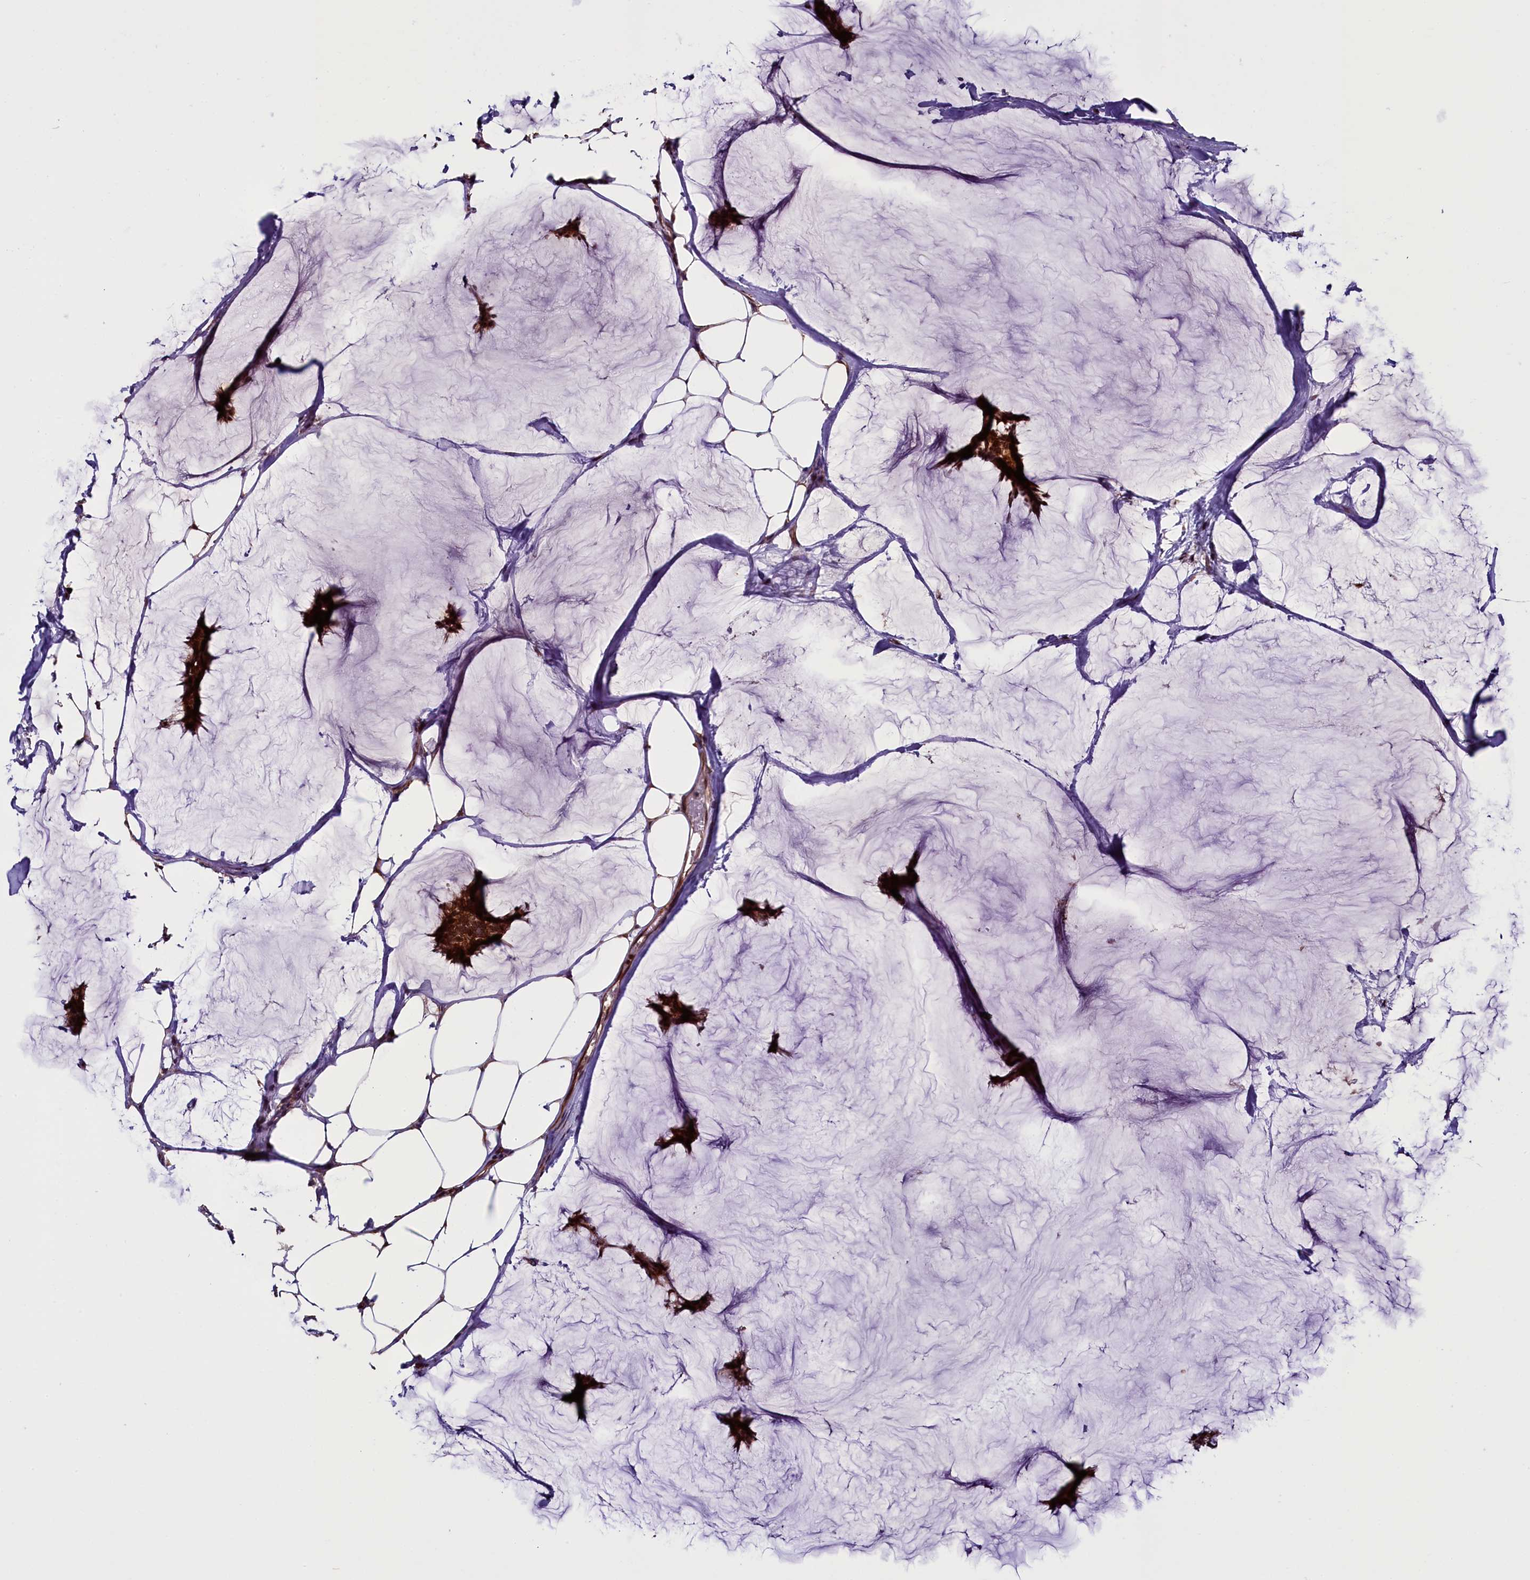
{"staining": {"intensity": "strong", "quantity": ">75%", "location": "cytoplasmic/membranous,nuclear"}, "tissue": "breast cancer", "cell_type": "Tumor cells", "image_type": "cancer", "snomed": [{"axis": "morphology", "description": "Duct carcinoma"}, {"axis": "topography", "description": "Breast"}], "caption": "A brown stain shows strong cytoplasmic/membranous and nuclear expression of a protein in human infiltrating ductal carcinoma (breast) tumor cells.", "gene": "RPUSD2", "patient": {"sex": "female", "age": 93}}